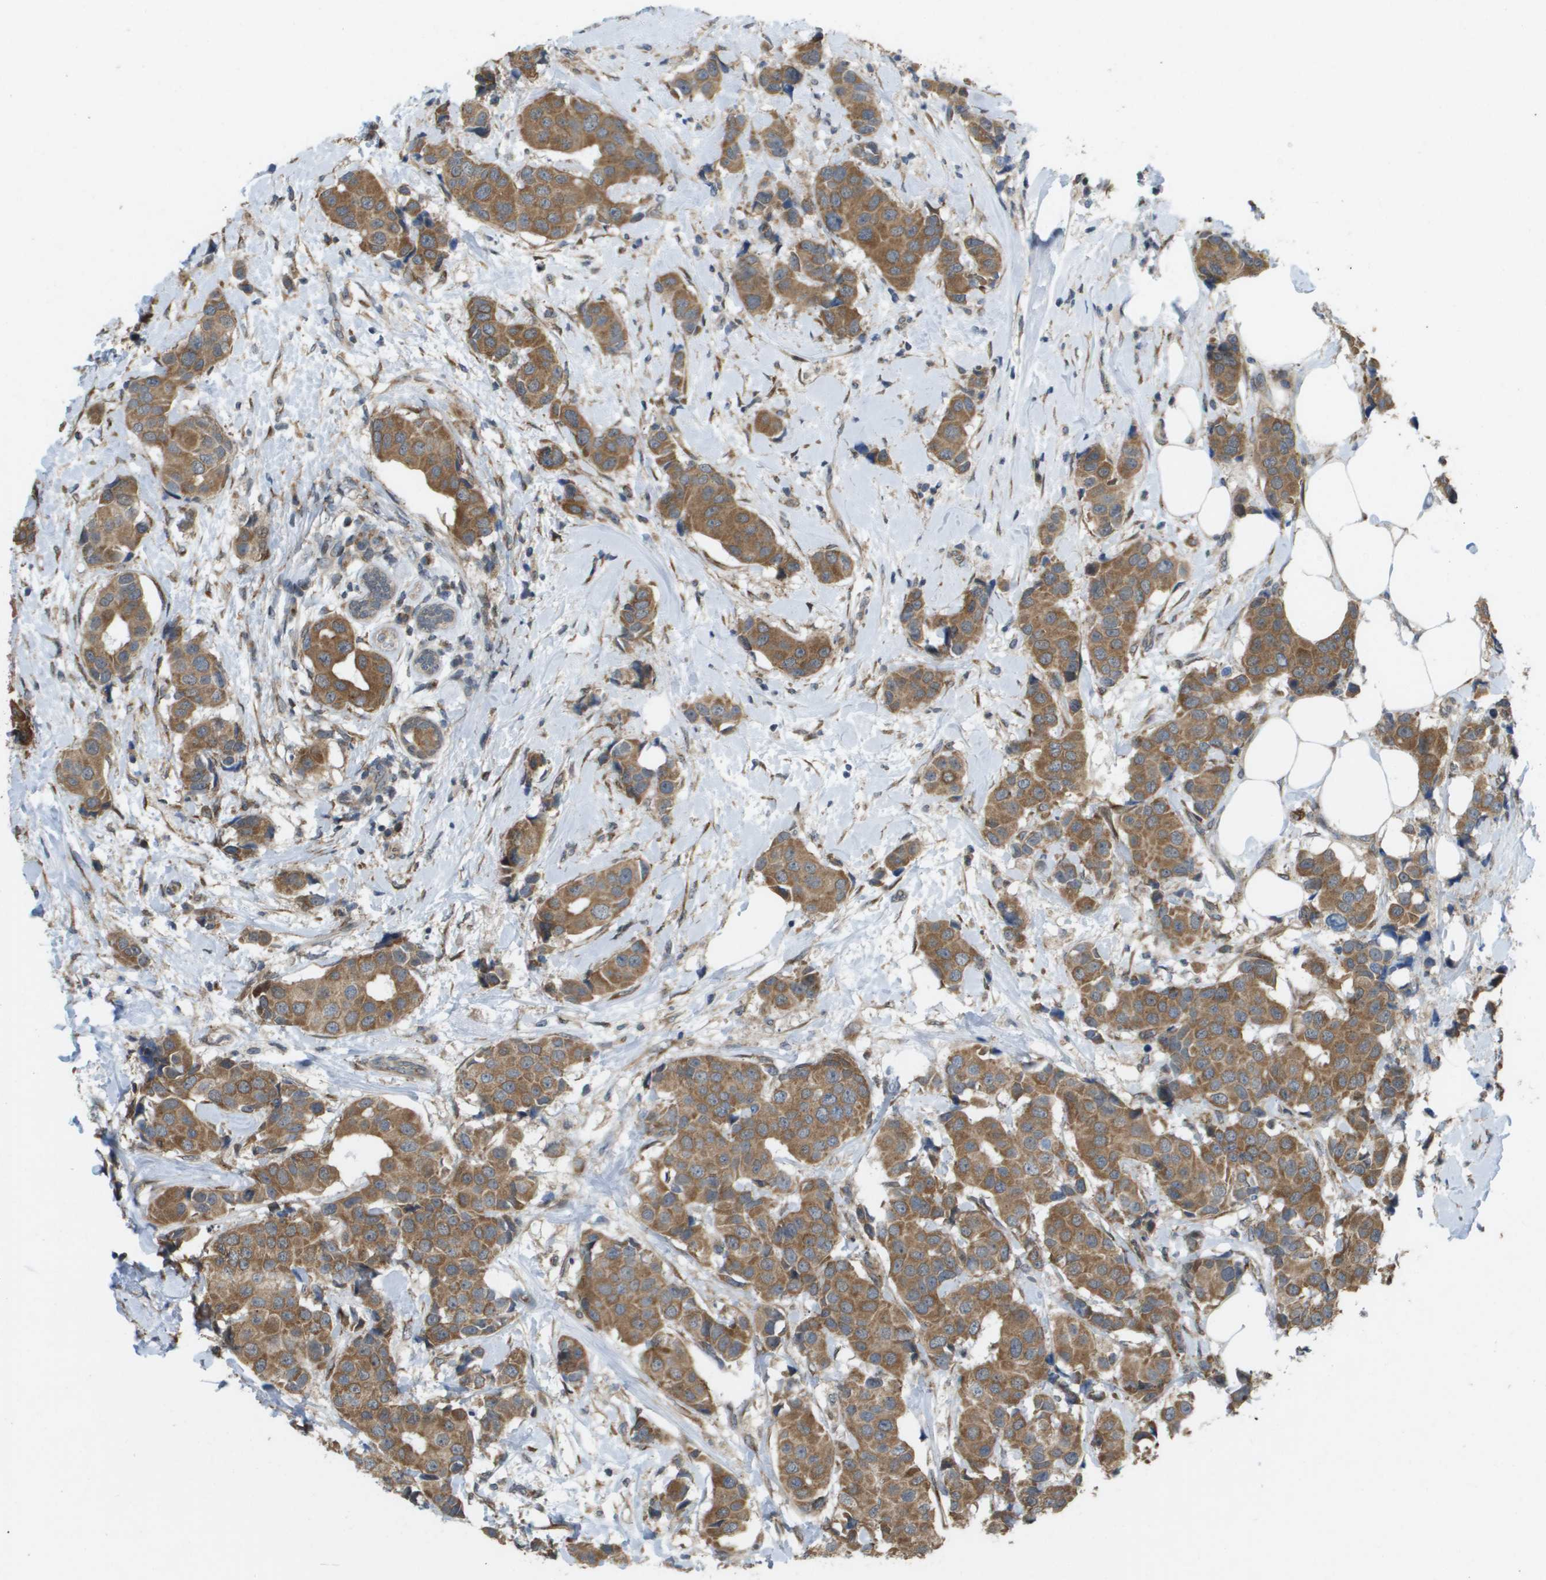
{"staining": {"intensity": "moderate", "quantity": ">75%", "location": "cytoplasmic/membranous"}, "tissue": "breast cancer", "cell_type": "Tumor cells", "image_type": "cancer", "snomed": [{"axis": "morphology", "description": "Normal tissue, NOS"}, {"axis": "morphology", "description": "Duct carcinoma"}, {"axis": "topography", "description": "Breast"}], "caption": "Breast cancer was stained to show a protein in brown. There is medium levels of moderate cytoplasmic/membranous staining in approximately >75% of tumor cells.", "gene": "IFNLR1", "patient": {"sex": "female", "age": 39}}